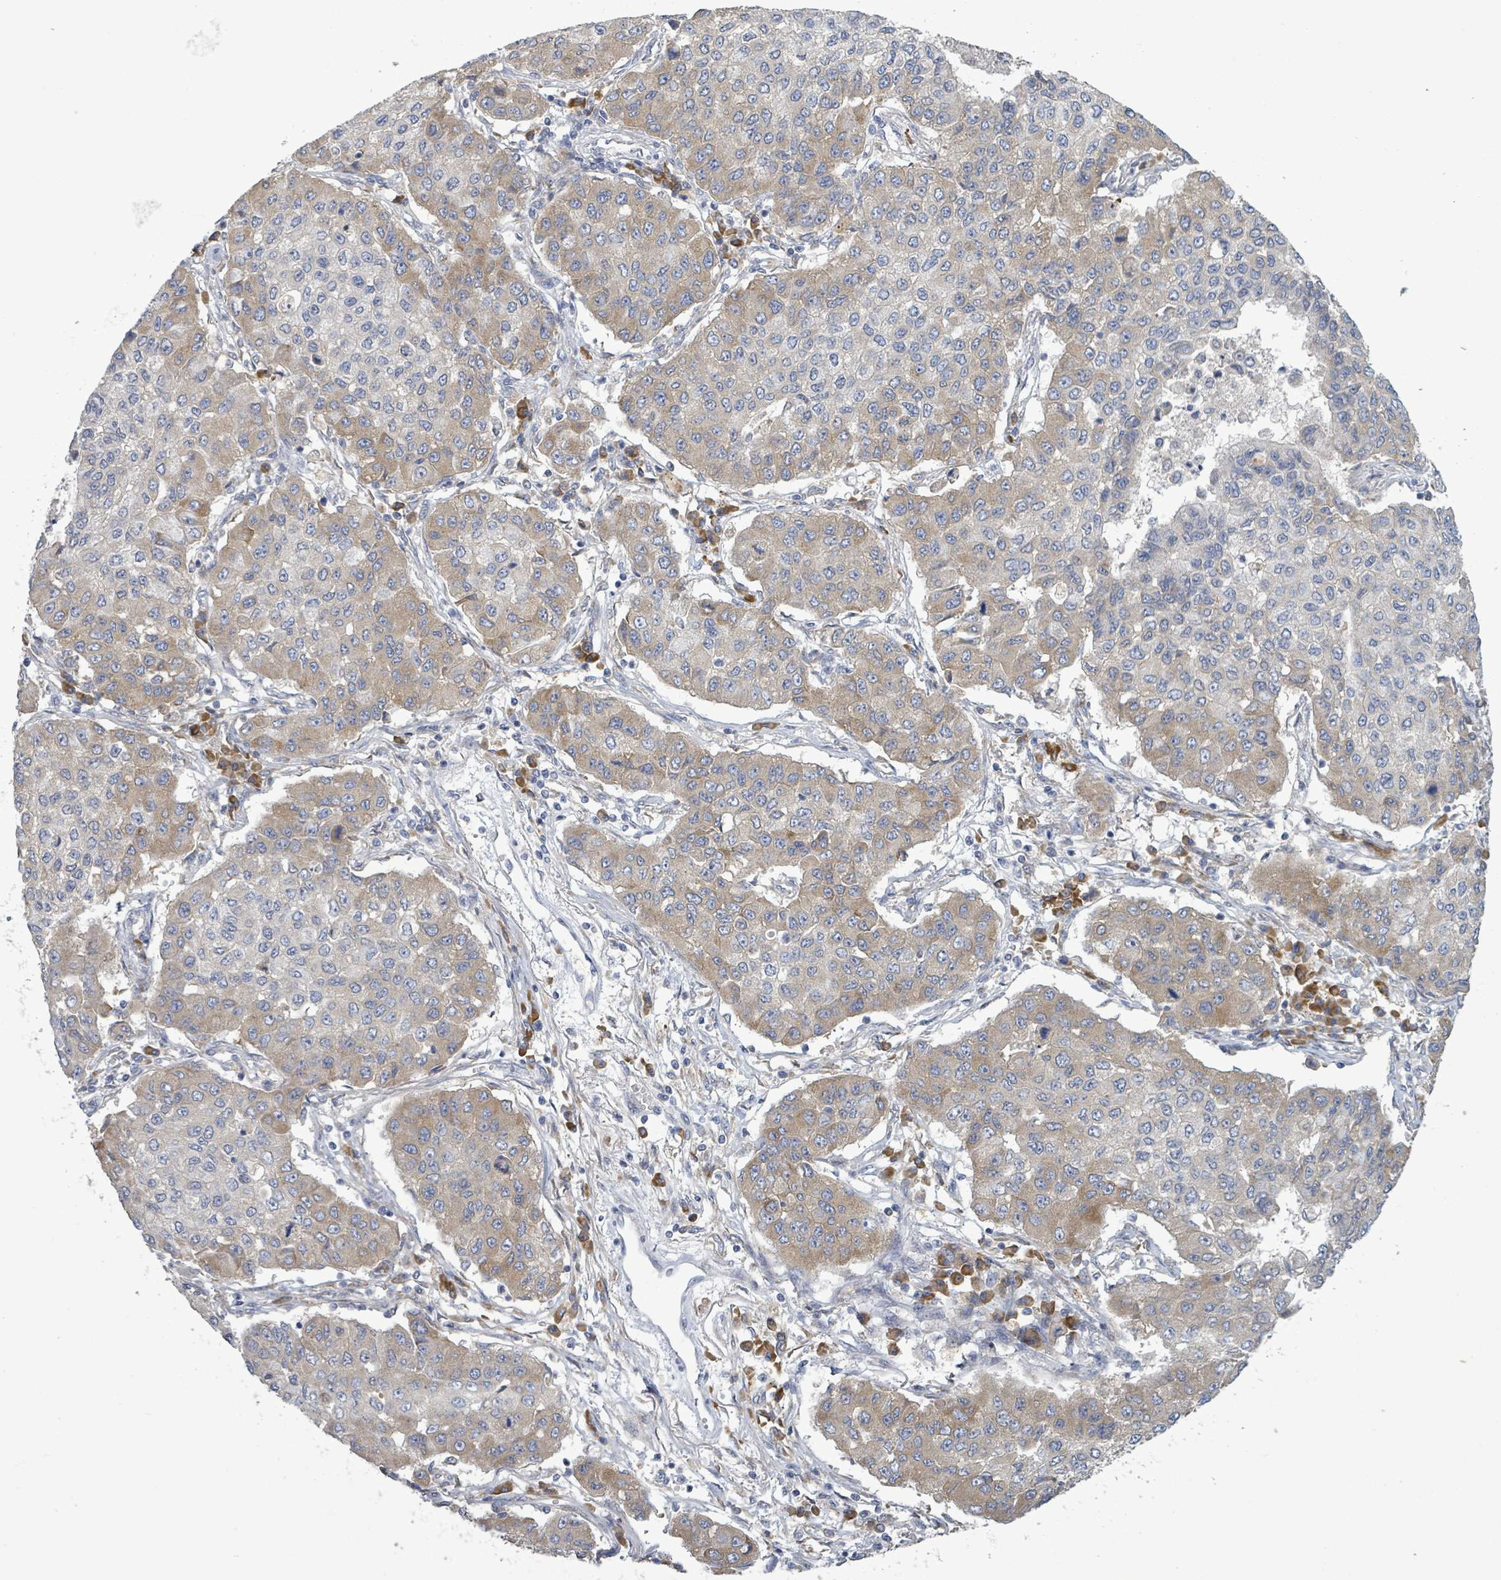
{"staining": {"intensity": "moderate", "quantity": "<25%", "location": "cytoplasmic/membranous"}, "tissue": "lung cancer", "cell_type": "Tumor cells", "image_type": "cancer", "snomed": [{"axis": "morphology", "description": "Squamous cell carcinoma, NOS"}, {"axis": "topography", "description": "Lung"}], "caption": "Brown immunohistochemical staining in human squamous cell carcinoma (lung) shows moderate cytoplasmic/membranous staining in about <25% of tumor cells. Using DAB (3,3'-diaminobenzidine) (brown) and hematoxylin (blue) stains, captured at high magnification using brightfield microscopy.", "gene": "ATP13A1", "patient": {"sex": "male", "age": 74}}